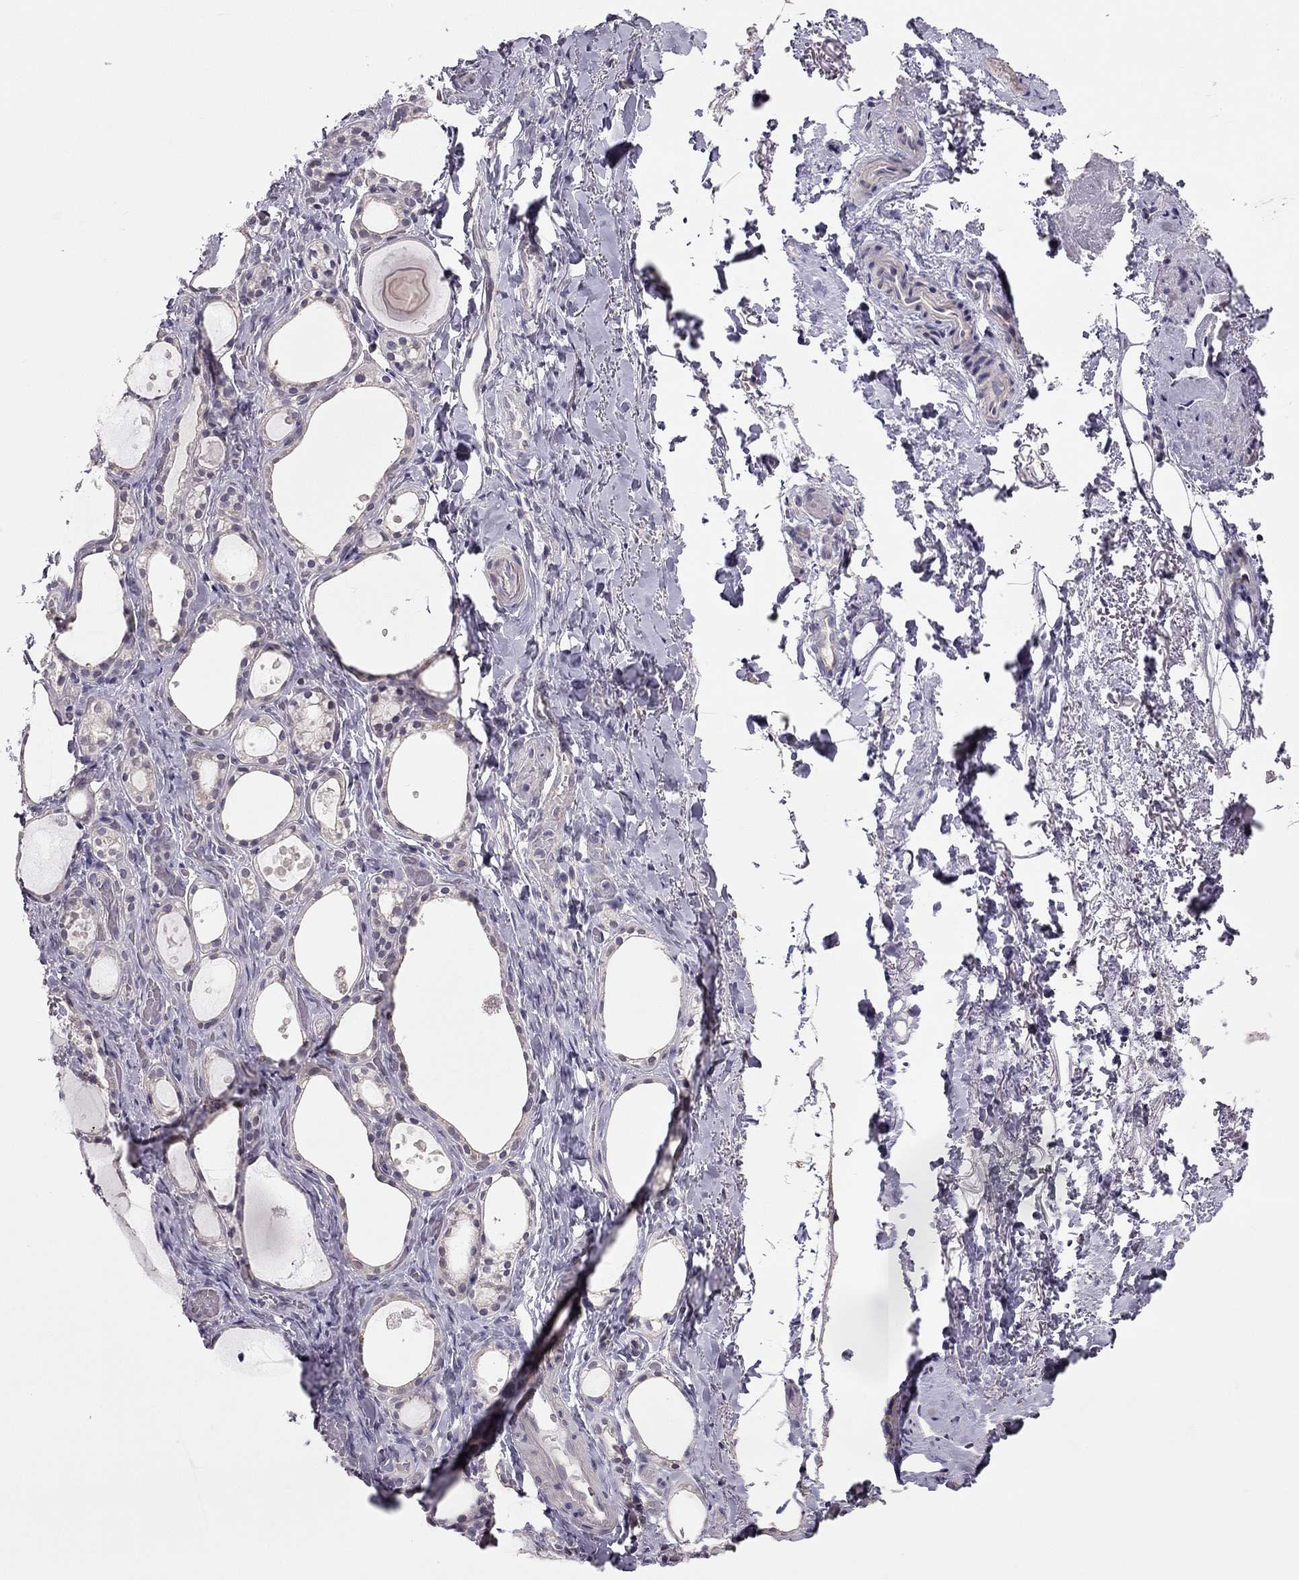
{"staining": {"intensity": "negative", "quantity": "none", "location": "none"}, "tissue": "thyroid gland", "cell_type": "Glandular cells", "image_type": "normal", "snomed": [{"axis": "morphology", "description": "Normal tissue, NOS"}, {"axis": "topography", "description": "Thyroid gland"}], "caption": "The immunohistochemistry micrograph has no significant expression in glandular cells of thyroid gland. Brightfield microscopy of immunohistochemistry stained with DAB (brown) and hematoxylin (blue), captured at high magnification.", "gene": "HSFX1", "patient": {"sex": "male", "age": 68}}